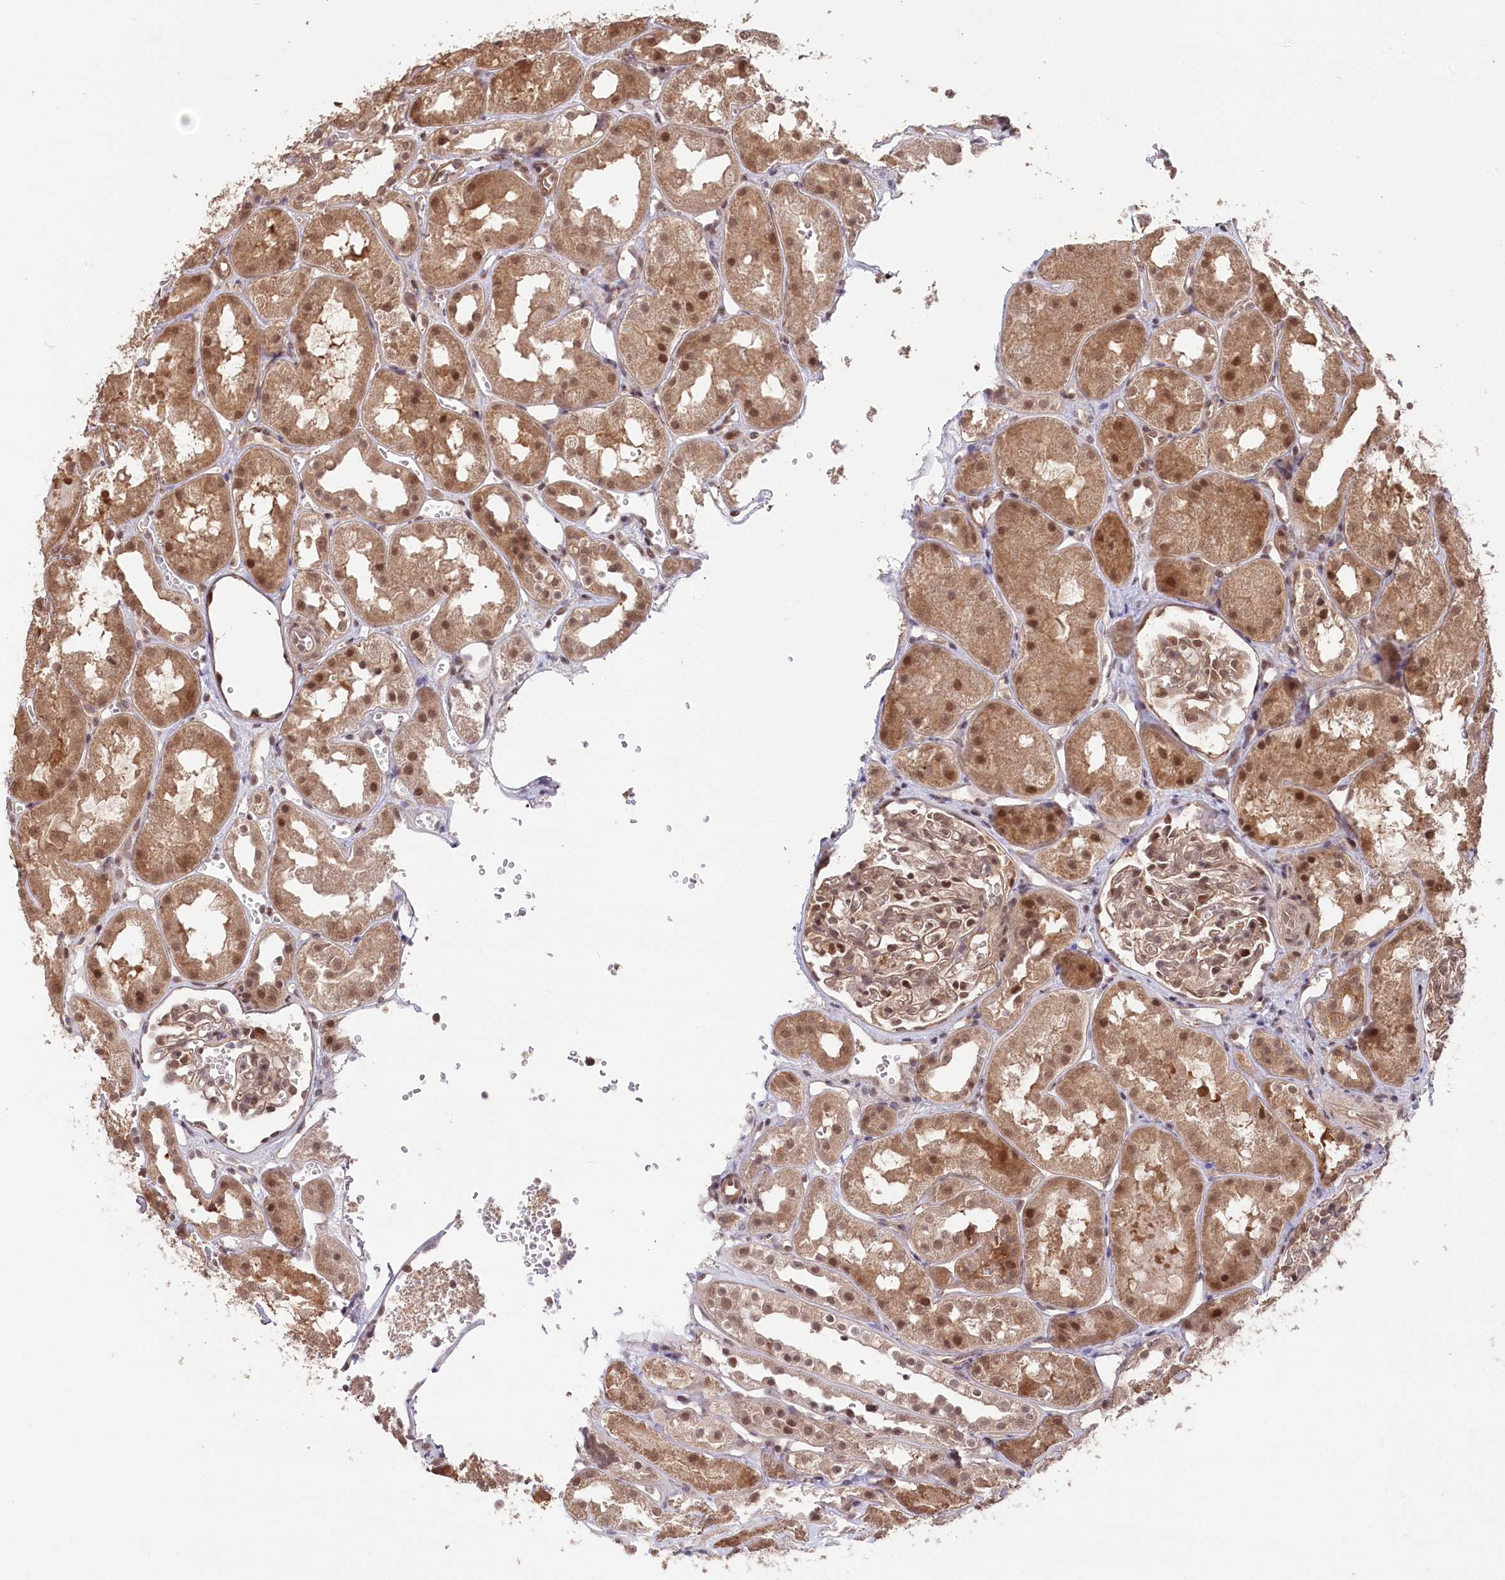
{"staining": {"intensity": "moderate", "quantity": "25%-75%", "location": "cytoplasmic/membranous,nuclear"}, "tissue": "kidney", "cell_type": "Cells in glomeruli", "image_type": "normal", "snomed": [{"axis": "morphology", "description": "Normal tissue, NOS"}, {"axis": "topography", "description": "Kidney"}], "caption": "Protein expression analysis of benign kidney displays moderate cytoplasmic/membranous,nuclear expression in approximately 25%-75% of cells in glomeruli.", "gene": "CCSER2", "patient": {"sex": "male", "age": 16}}